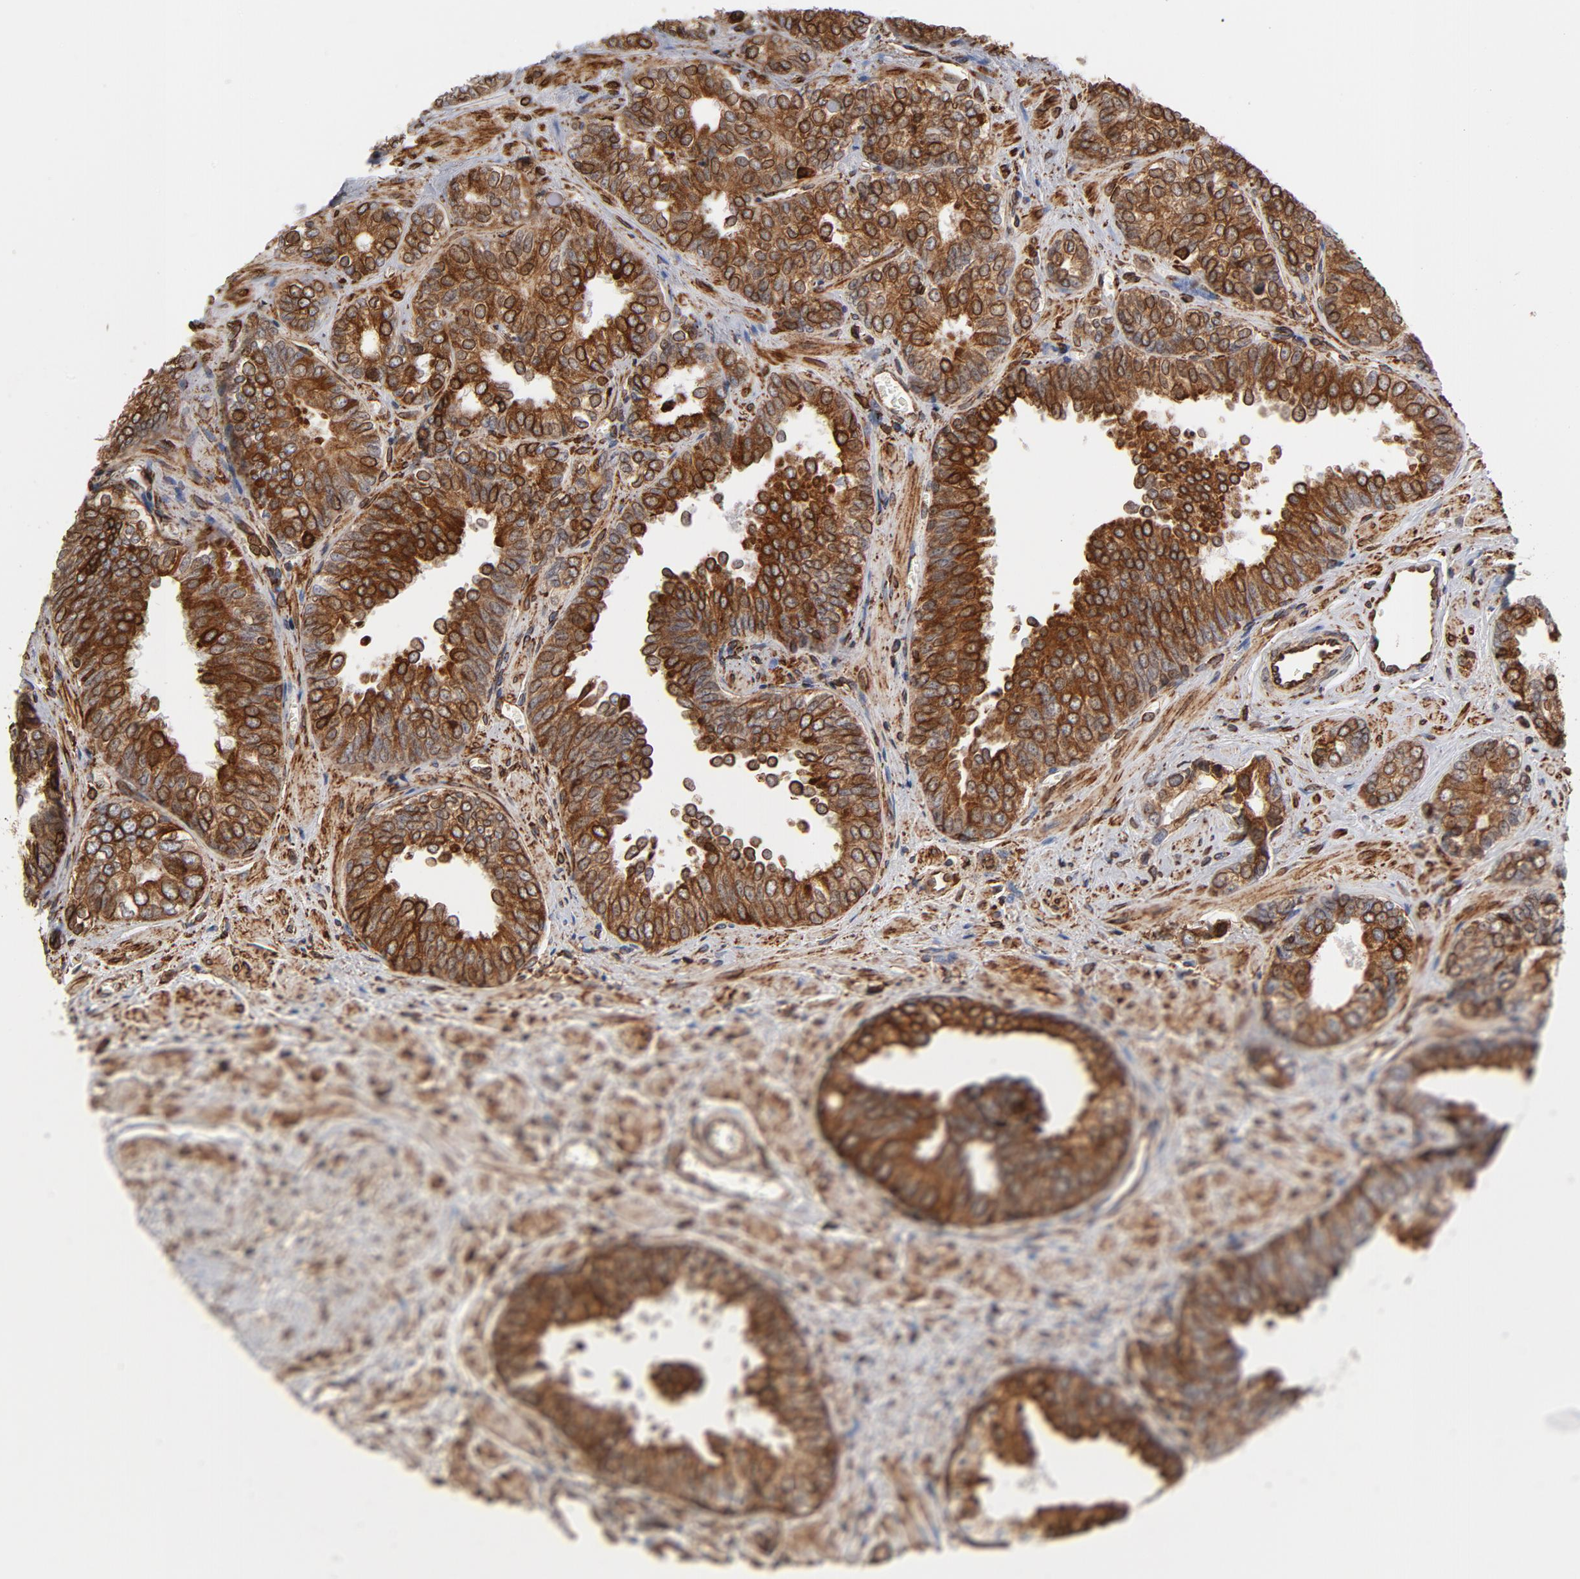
{"staining": {"intensity": "strong", "quantity": ">75%", "location": "cytoplasmic/membranous"}, "tissue": "prostate cancer", "cell_type": "Tumor cells", "image_type": "cancer", "snomed": [{"axis": "morphology", "description": "Adenocarcinoma, High grade"}, {"axis": "topography", "description": "Prostate"}], "caption": "Strong cytoplasmic/membranous staining is present in about >75% of tumor cells in prostate cancer (adenocarcinoma (high-grade)). (DAB IHC, brown staining for protein, blue staining for nuclei).", "gene": "CANX", "patient": {"sex": "male", "age": 67}}